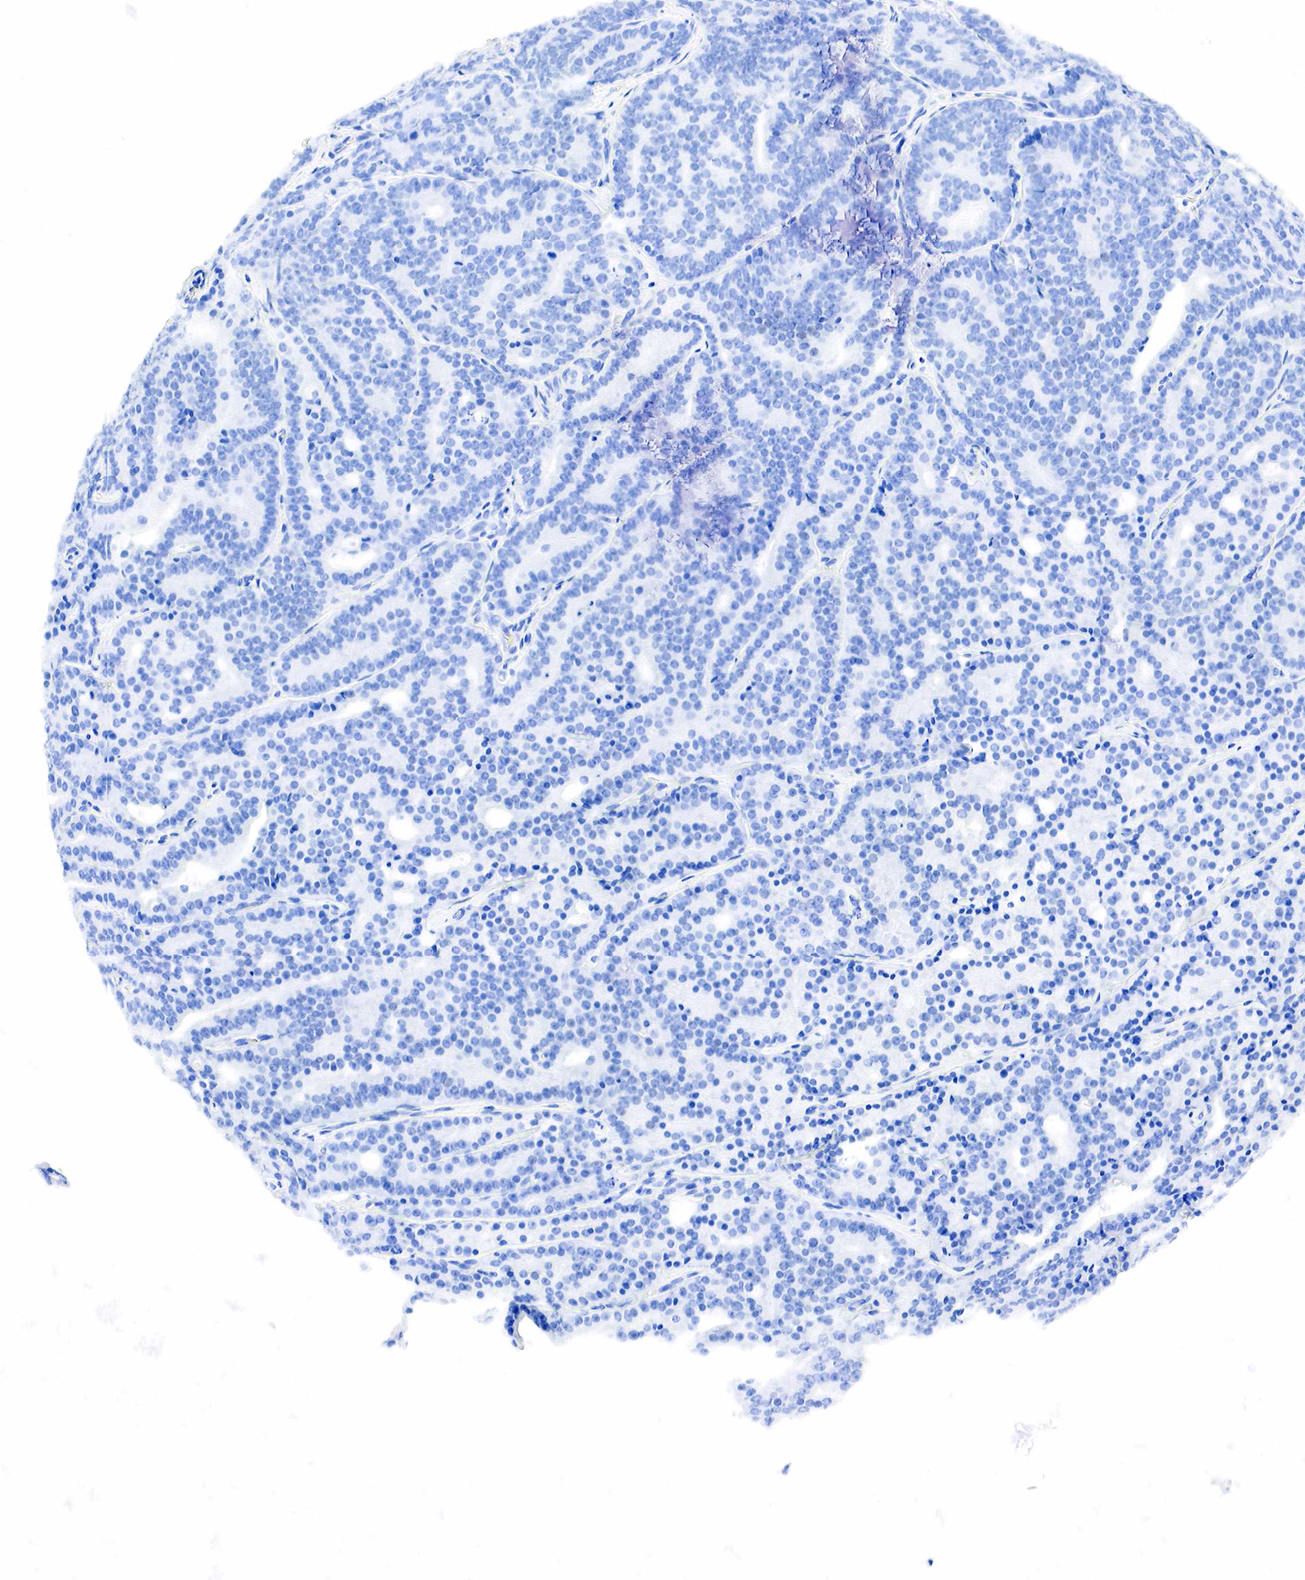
{"staining": {"intensity": "negative", "quantity": "none", "location": "none"}, "tissue": "prostate cancer", "cell_type": "Tumor cells", "image_type": "cancer", "snomed": [{"axis": "morphology", "description": "Adenocarcinoma, Medium grade"}, {"axis": "topography", "description": "Prostate"}], "caption": "Prostate cancer stained for a protein using immunohistochemistry (IHC) shows no expression tumor cells.", "gene": "PTH", "patient": {"sex": "male", "age": 65}}